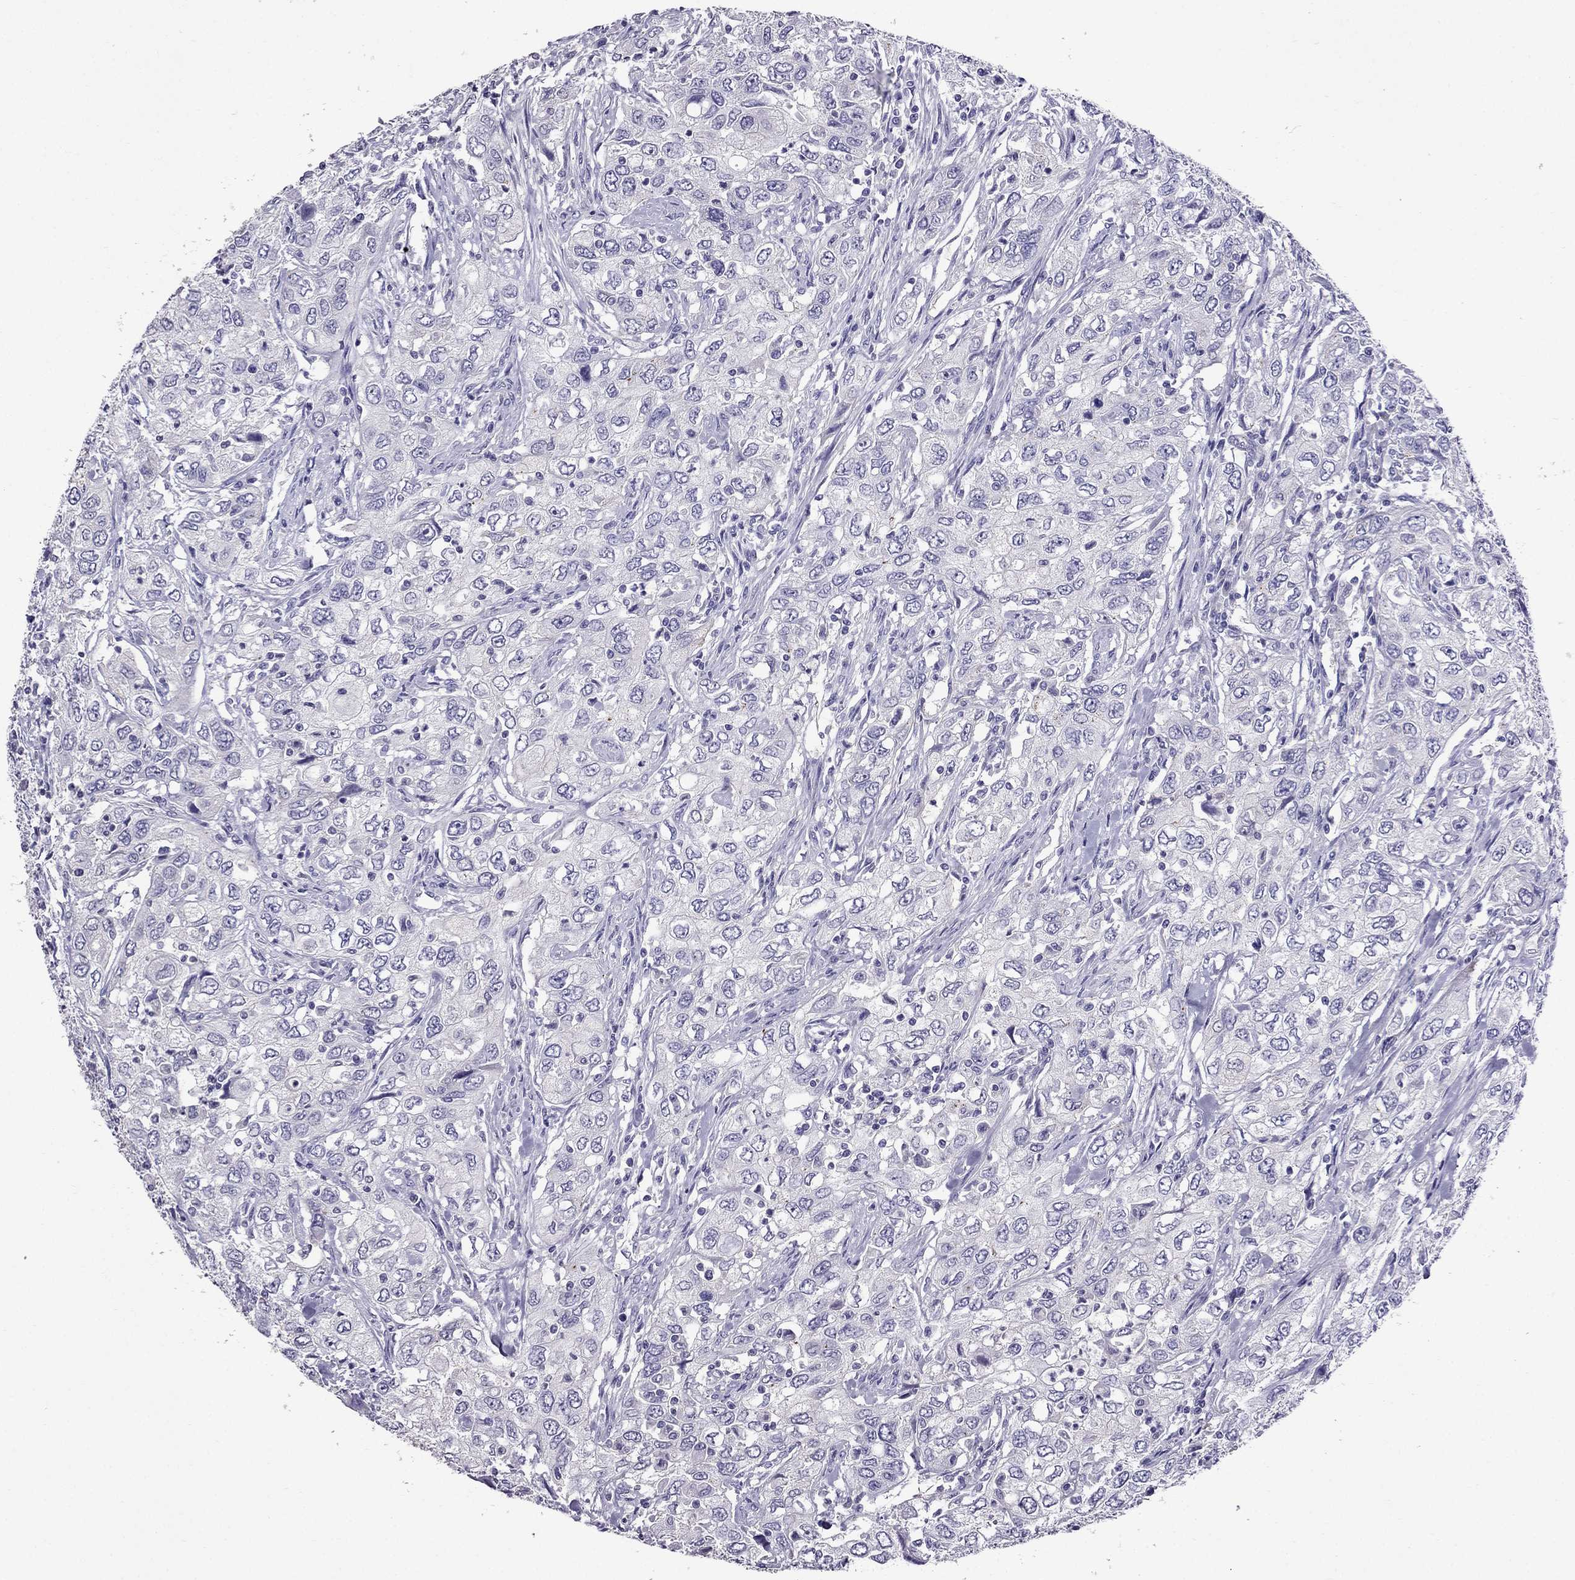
{"staining": {"intensity": "negative", "quantity": "none", "location": "none"}, "tissue": "urothelial cancer", "cell_type": "Tumor cells", "image_type": "cancer", "snomed": [{"axis": "morphology", "description": "Urothelial carcinoma, High grade"}, {"axis": "topography", "description": "Urinary bladder"}], "caption": "This is an immunohistochemistry (IHC) photomicrograph of human urothelial carcinoma (high-grade). There is no expression in tumor cells.", "gene": "OXCT2", "patient": {"sex": "male", "age": 76}}